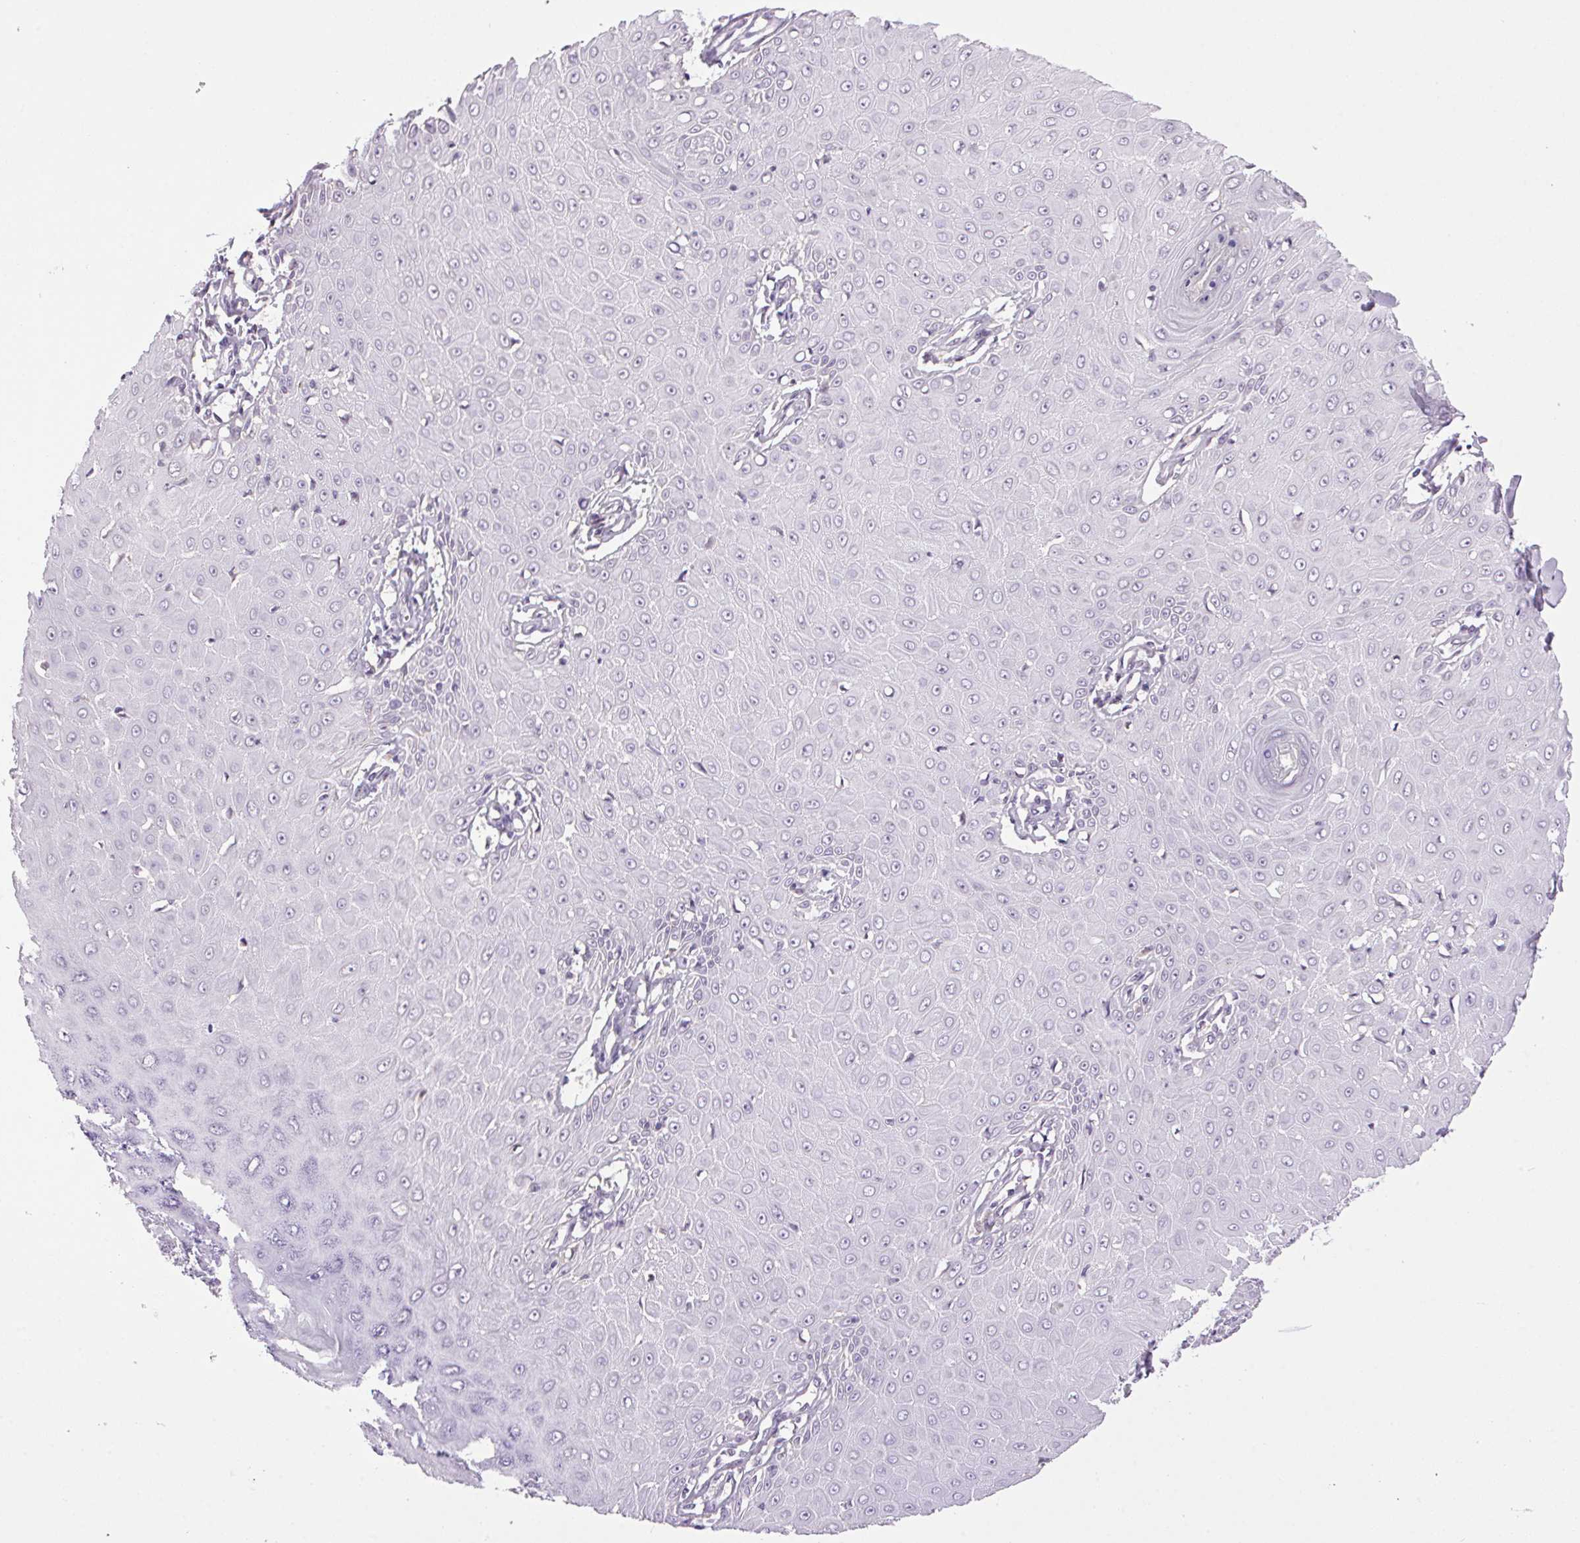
{"staining": {"intensity": "negative", "quantity": "none", "location": "none"}, "tissue": "skin cancer", "cell_type": "Tumor cells", "image_type": "cancer", "snomed": [{"axis": "morphology", "description": "Squamous cell carcinoma, NOS"}, {"axis": "topography", "description": "Skin"}], "caption": "Skin cancer was stained to show a protein in brown. There is no significant expression in tumor cells.", "gene": "SMIM13", "patient": {"sex": "male", "age": 70}}